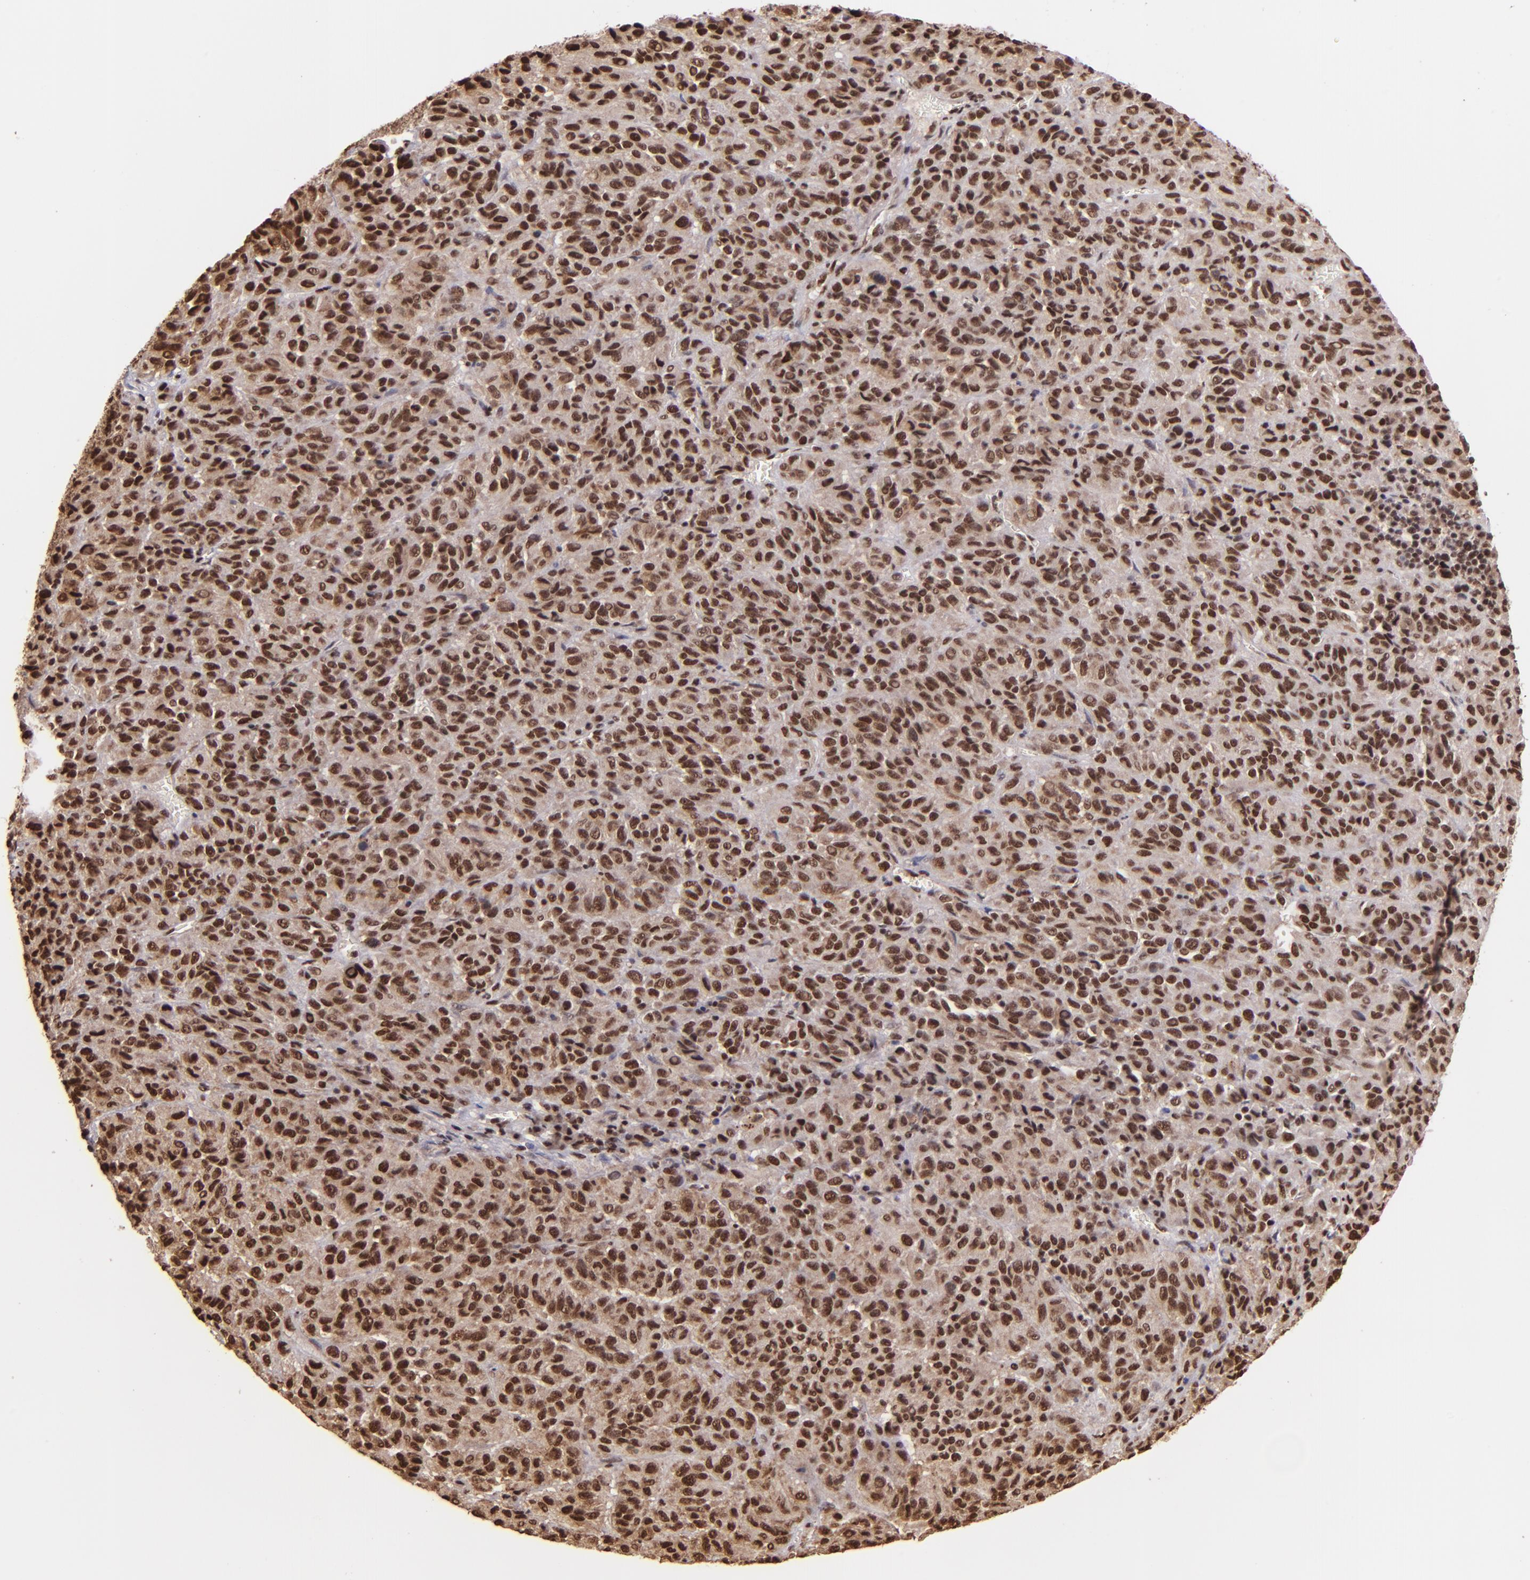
{"staining": {"intensity": "strong", "quantity": ">75%", "location": "nuclear"}, "tissue": "melanoma", "cell_type": "Tumor cells", "image_type": "cancer", "snomed": [{"axis": "morphology", "description": "Malignant melanoma, Metastatic site"}, {"axis": "topography", "description": "Lung"}], "caption": "This photomicrograph reveals immunohistochemistry (IHC) staining of human malignant melanoma (metastatic site), with high strong nuclear staining in approximately >75% of tumor cells.", "gene": "PQBP1", "patient": {"sex": "male", "age": 64}}